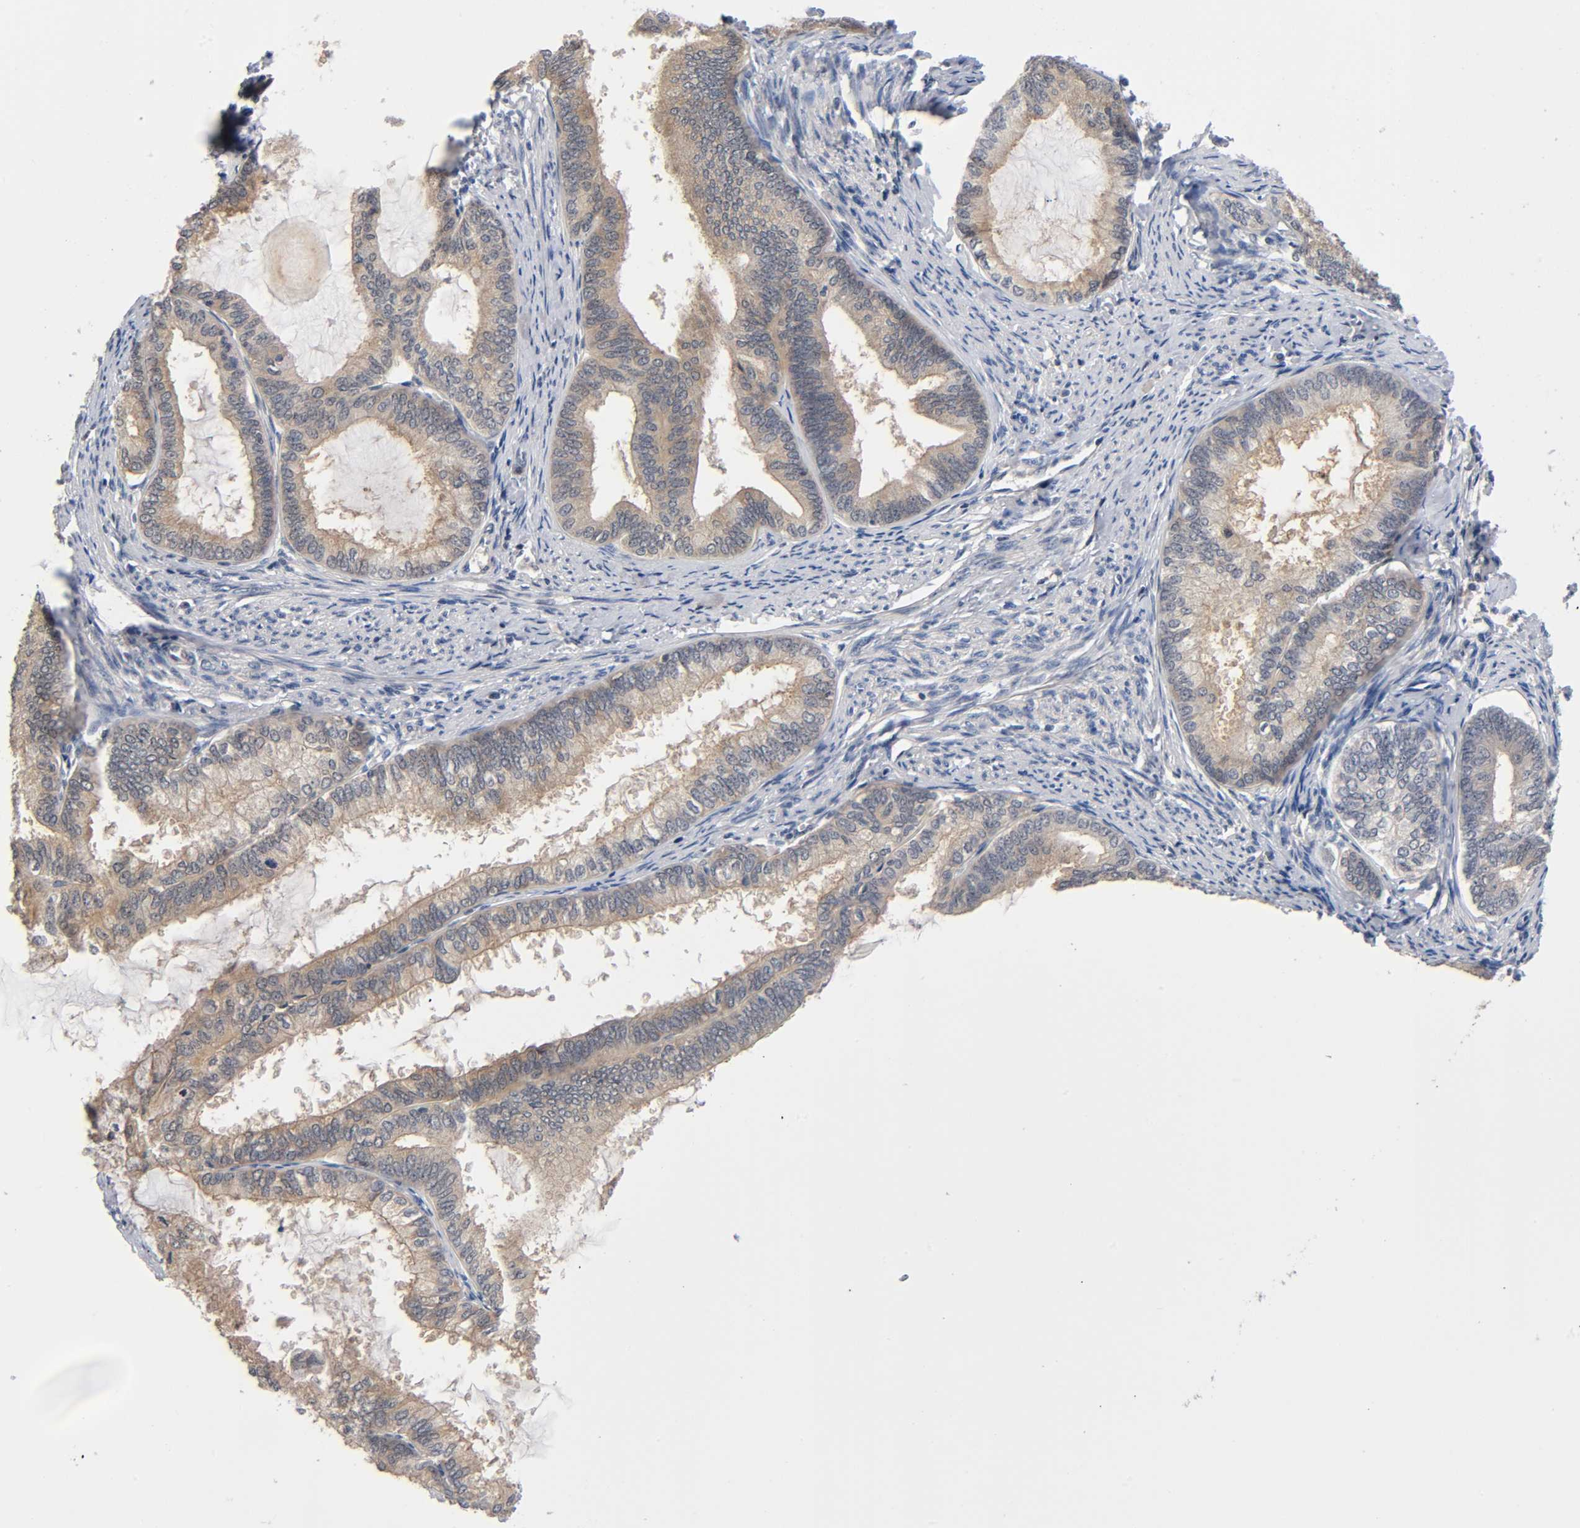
{"staining": {"intensity": "weak", "quantity": ">75%", "location": "cytoplasmic/membranous"}, "tissue": "endometrial cancer", "cell_type": "Tumor cells", "image_type": "cancer", "snomed": [{"axis": "morphology", "description": "Adenocarcinoma, NOS"}, {"axis": "topography", "description": "Endometrium"}], "caption": "Immunohistochemical staining of human adenocarcinoma (endometrial) exhibits low levels of weak cytoplasmic/membranous protein positivity in approximately >75% of tumor cells.", "gene": "PRKAB1", "patient": {"sex": "female", "age": 86}}